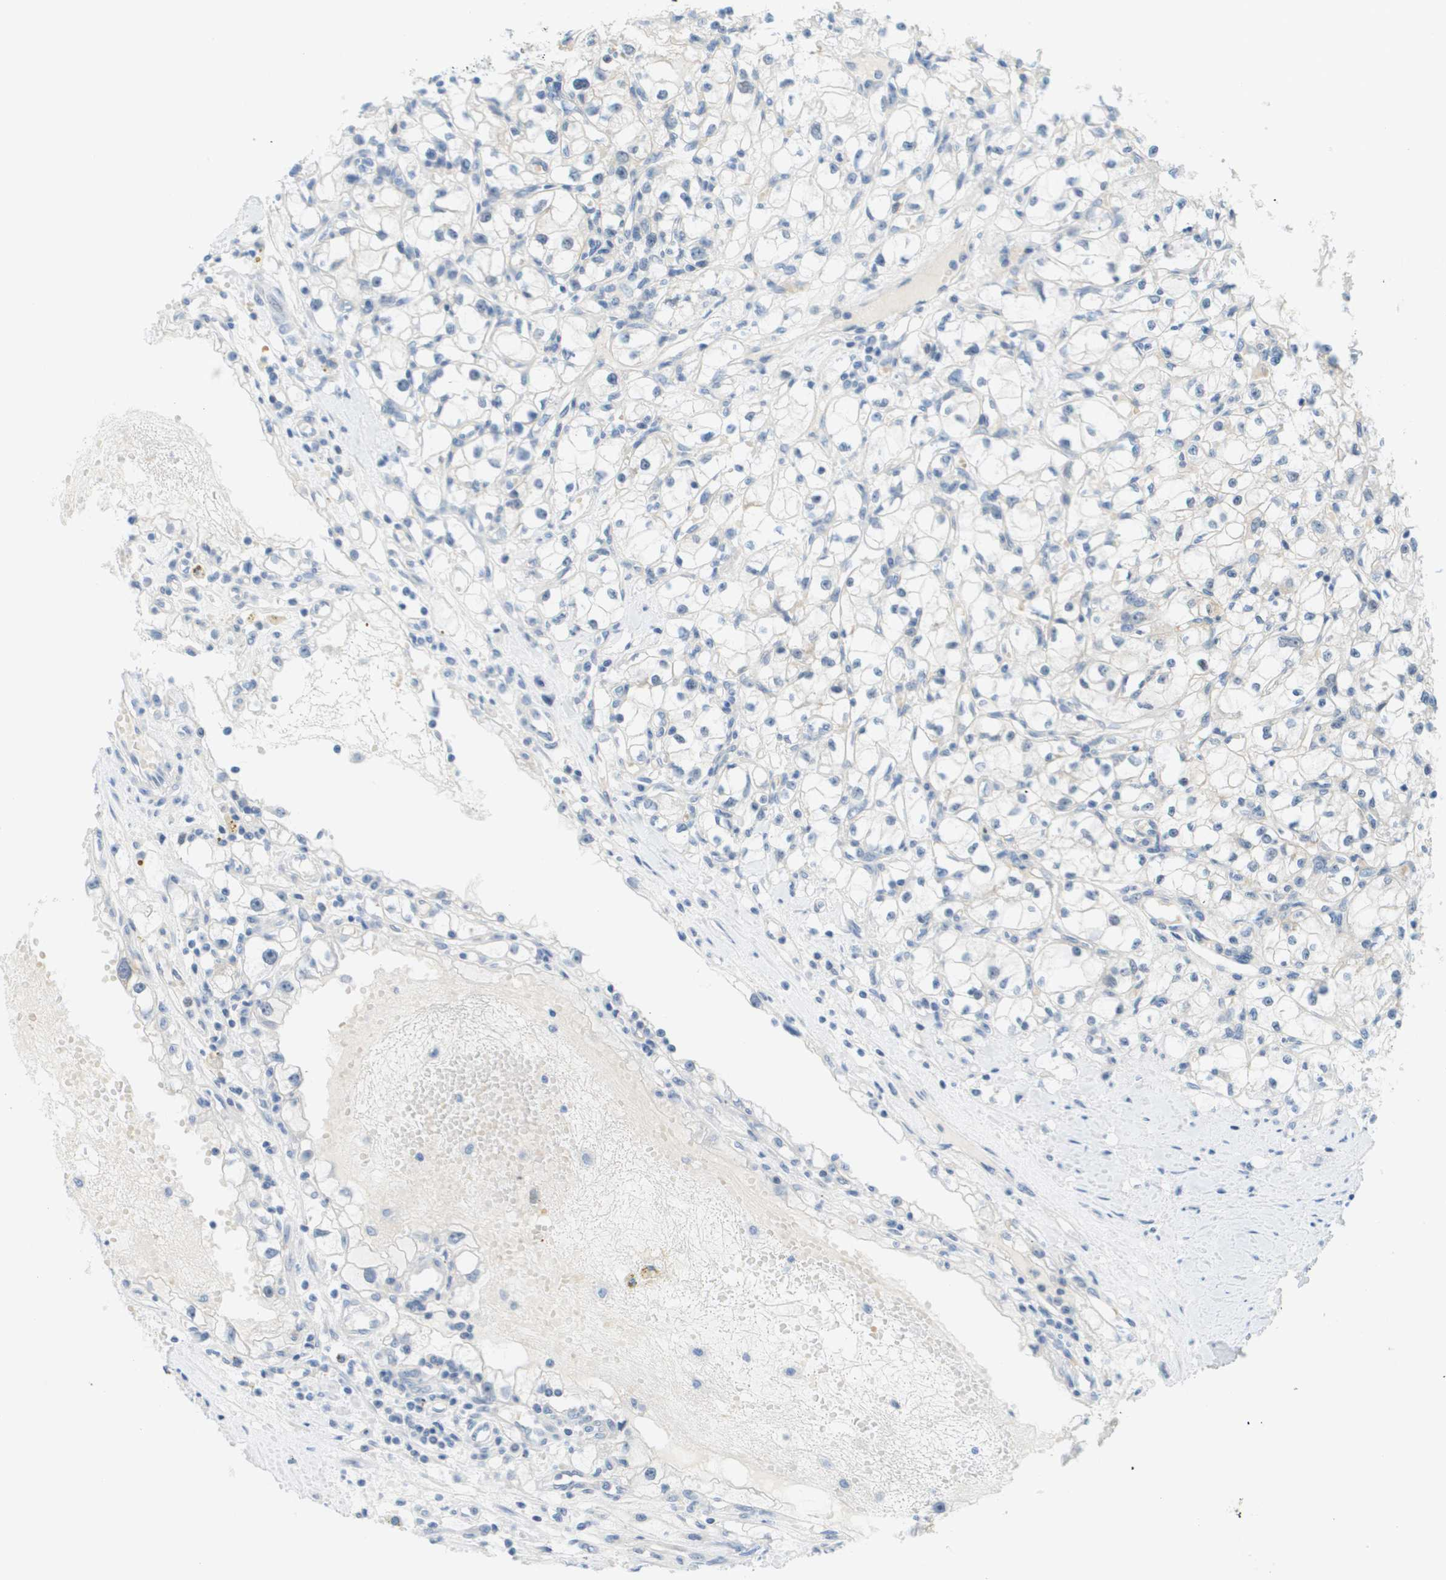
{"staining": {"intensity": "negative", "quantity": "none", "location": "none"}, "tissue": "renal cancer", "cell_type": "Tumor cells", "image_type": "cancer", "snomed": [{"axis": "morphology", "description": "Adenocarcinoma, NOS"}, {"axis": "topography", "description": "Kidney"}], "caption": "This is a histopathology image of immunohistochemistry (IHC) staining of adenocarcinoma (renal), which shows no expression in tumor cells.", "gene": "CUL9", "patient": {"sex": "male", "age": 56}}